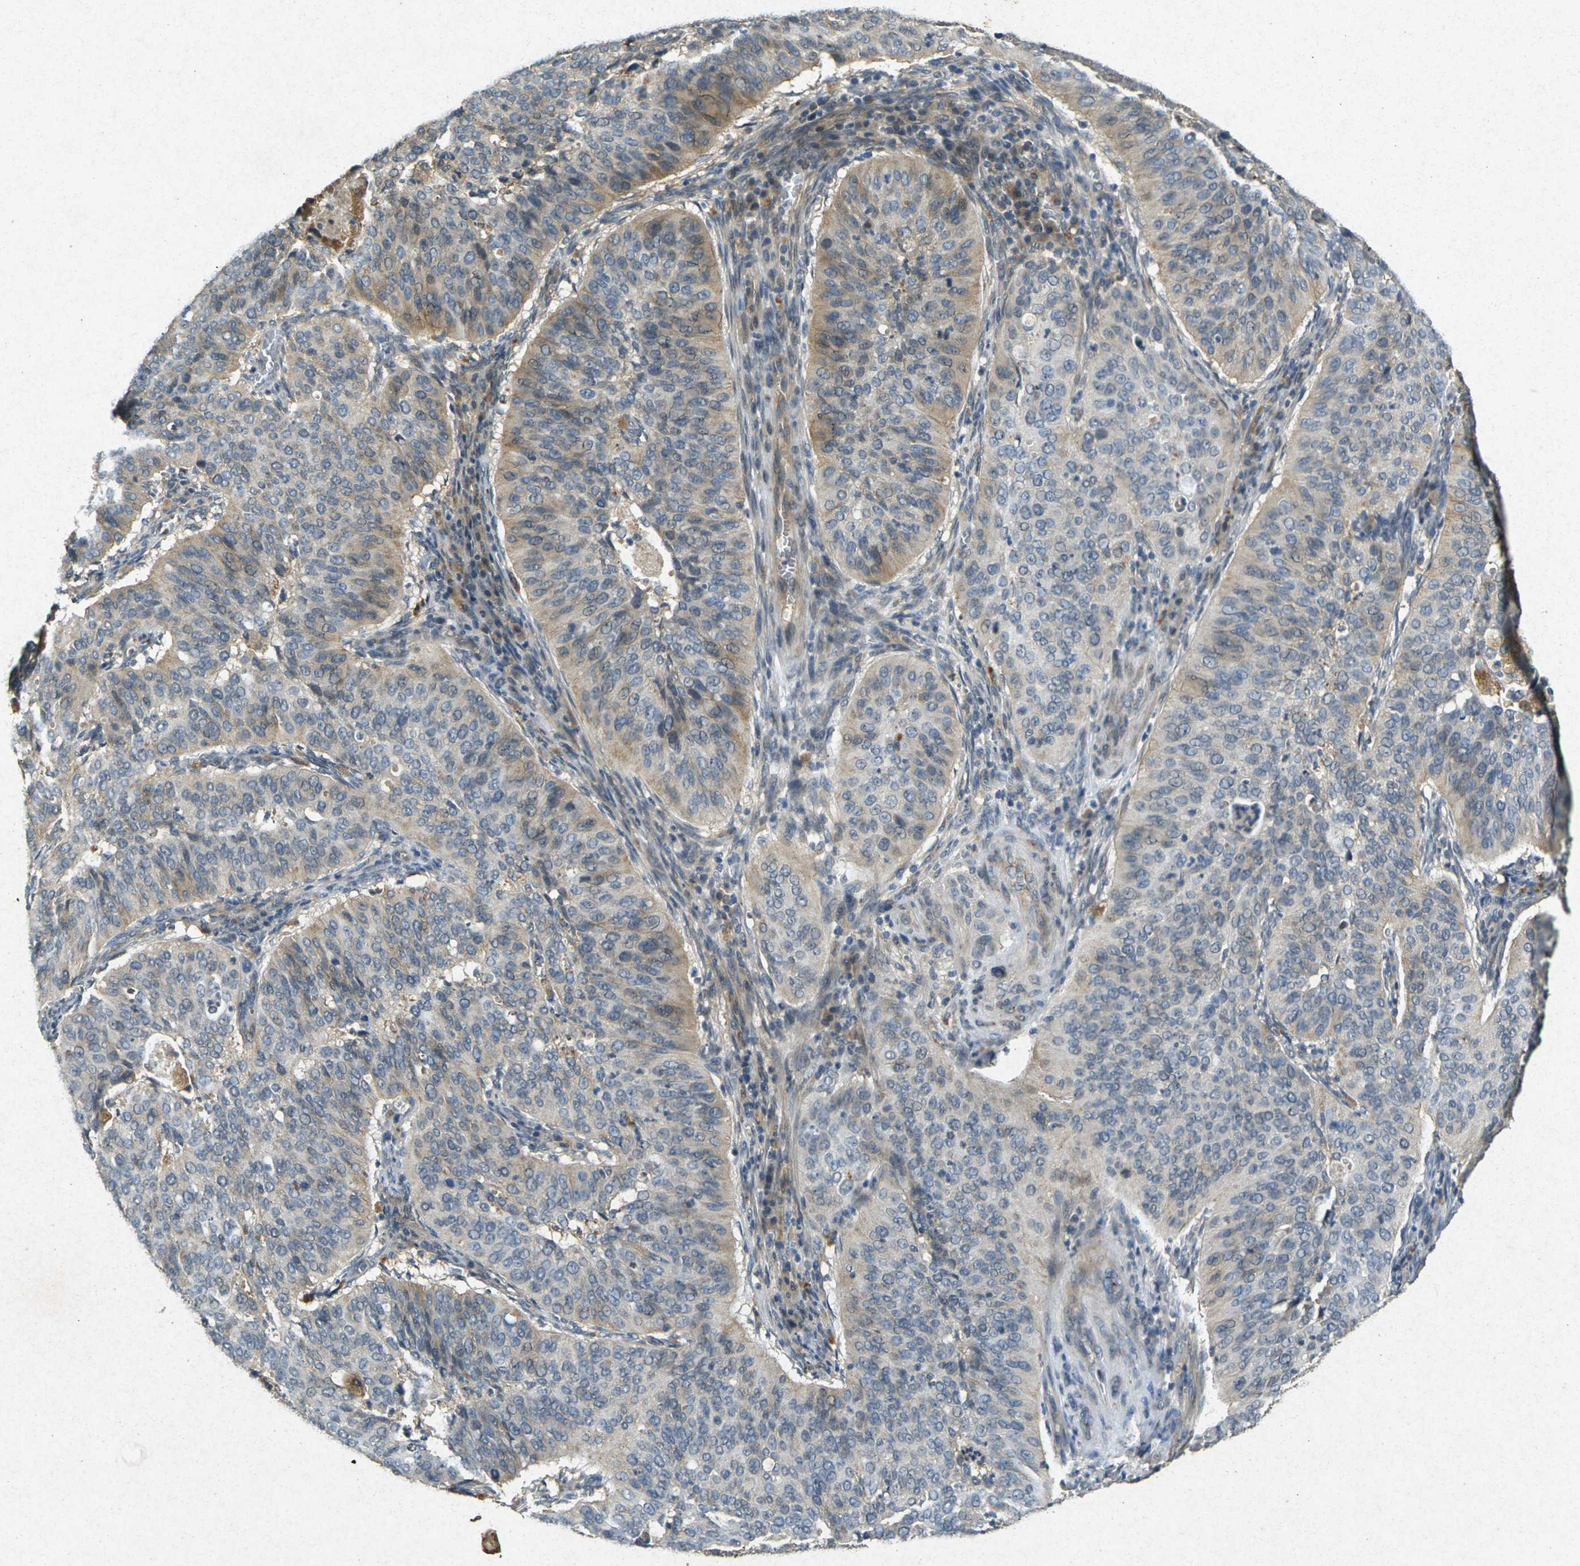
{"staining": {"intensity": "moderate", "quantity": "25%-75%", "location": "cytoplasmic/membranous"}, "tissue": "cervical cancer", "cell_type": "Tumor cells", "image_type": "cancer", "snomed": [{"axis": "morphology", "description": "Normal tissue, NOS"}, {"axis": "morphology", "description": "Squamous cell carcinoma, NOS"}, {"axis": "topography", "description": "Cervix"}], "caption": "Cervical cancer tissue shows moderate cytoplasmic/membranous positivity in approximately 25%-75% of tumor cells, visualized by immunohistochemistry.", "gene": "RGMA", "patient": {"sex": "female", "age": 39}}